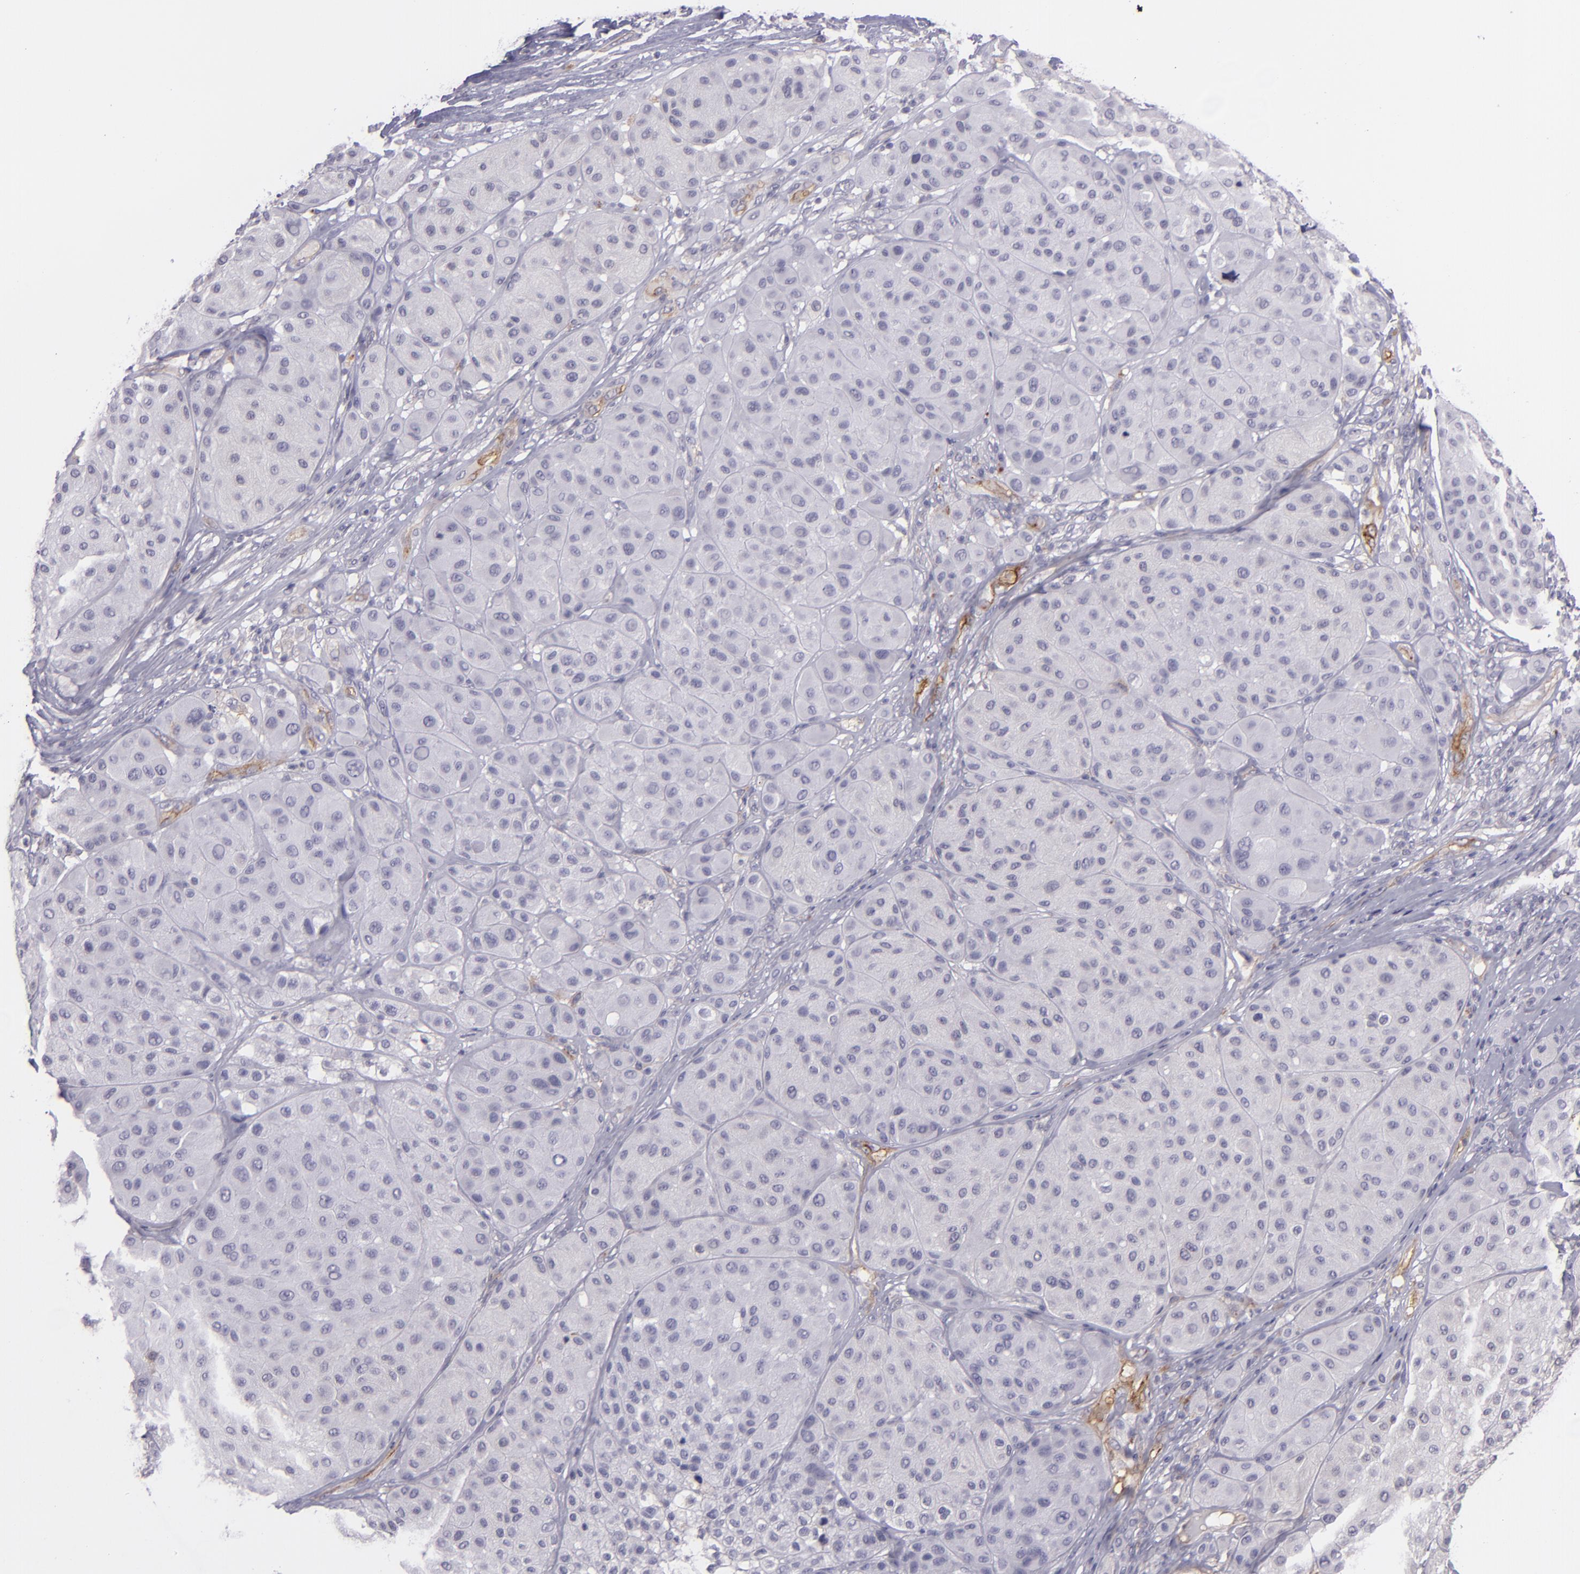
{"staining": {"intensity": "negative", "quantity": "none", "location": "none"}, "tissue": "melanoma", "cell_type": "Tumor cells", "image_type": "cancer", "snomed": [{"axis": "morphology", "description": "Normal tissue, NOS"}, {"axis": "morphology", "description": "Malignant melanoma, Metastatic site"}, {"axis": "topography", "description": "Skin"}], "caption": "Melanoma was stained to show a protein in brown. There is no significant expression in tumor cells.", "gene": "ACE", "patient": {"sex": "male", "age": 41}}